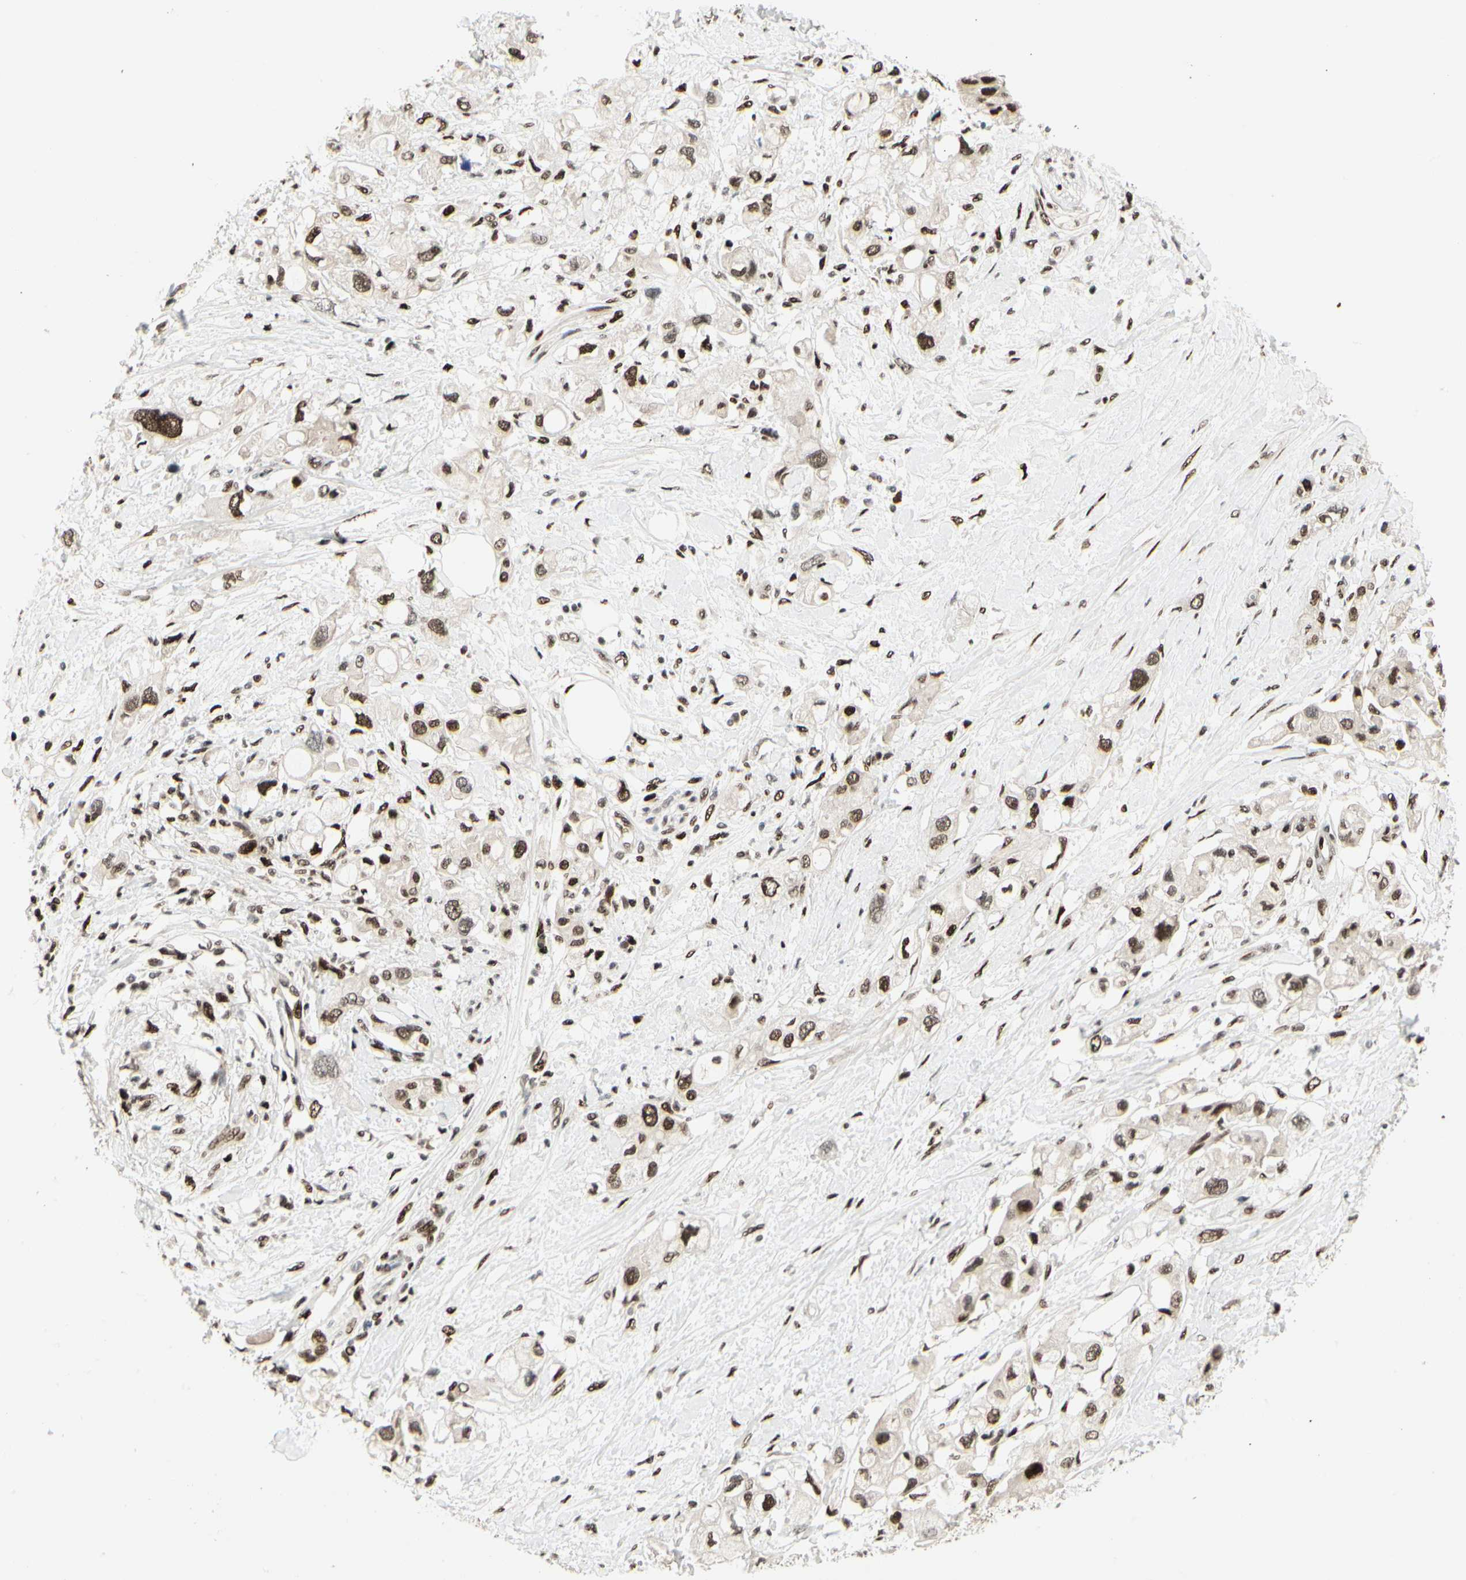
{"staining": {"intensity": "strong", "quantity": ">75%", "location": "nuclear"}, "tissue": "pancreatic cancer", "cell_type": "Tumor cells", "image_type": "cancer", "snomed": [{"axis": "morphology", "description": "Adenocarcinoma, NOS"}, {"axis": "topography", "description": "Pancreas"}], "caption": "Adenocarcinoma (pancreatic) stained with a brown dye reveals strong nuclear positive staining in about >75% of tumor cells.", "gene": "FOXJ2", "patient": {"sex": "female", "age": 56}}